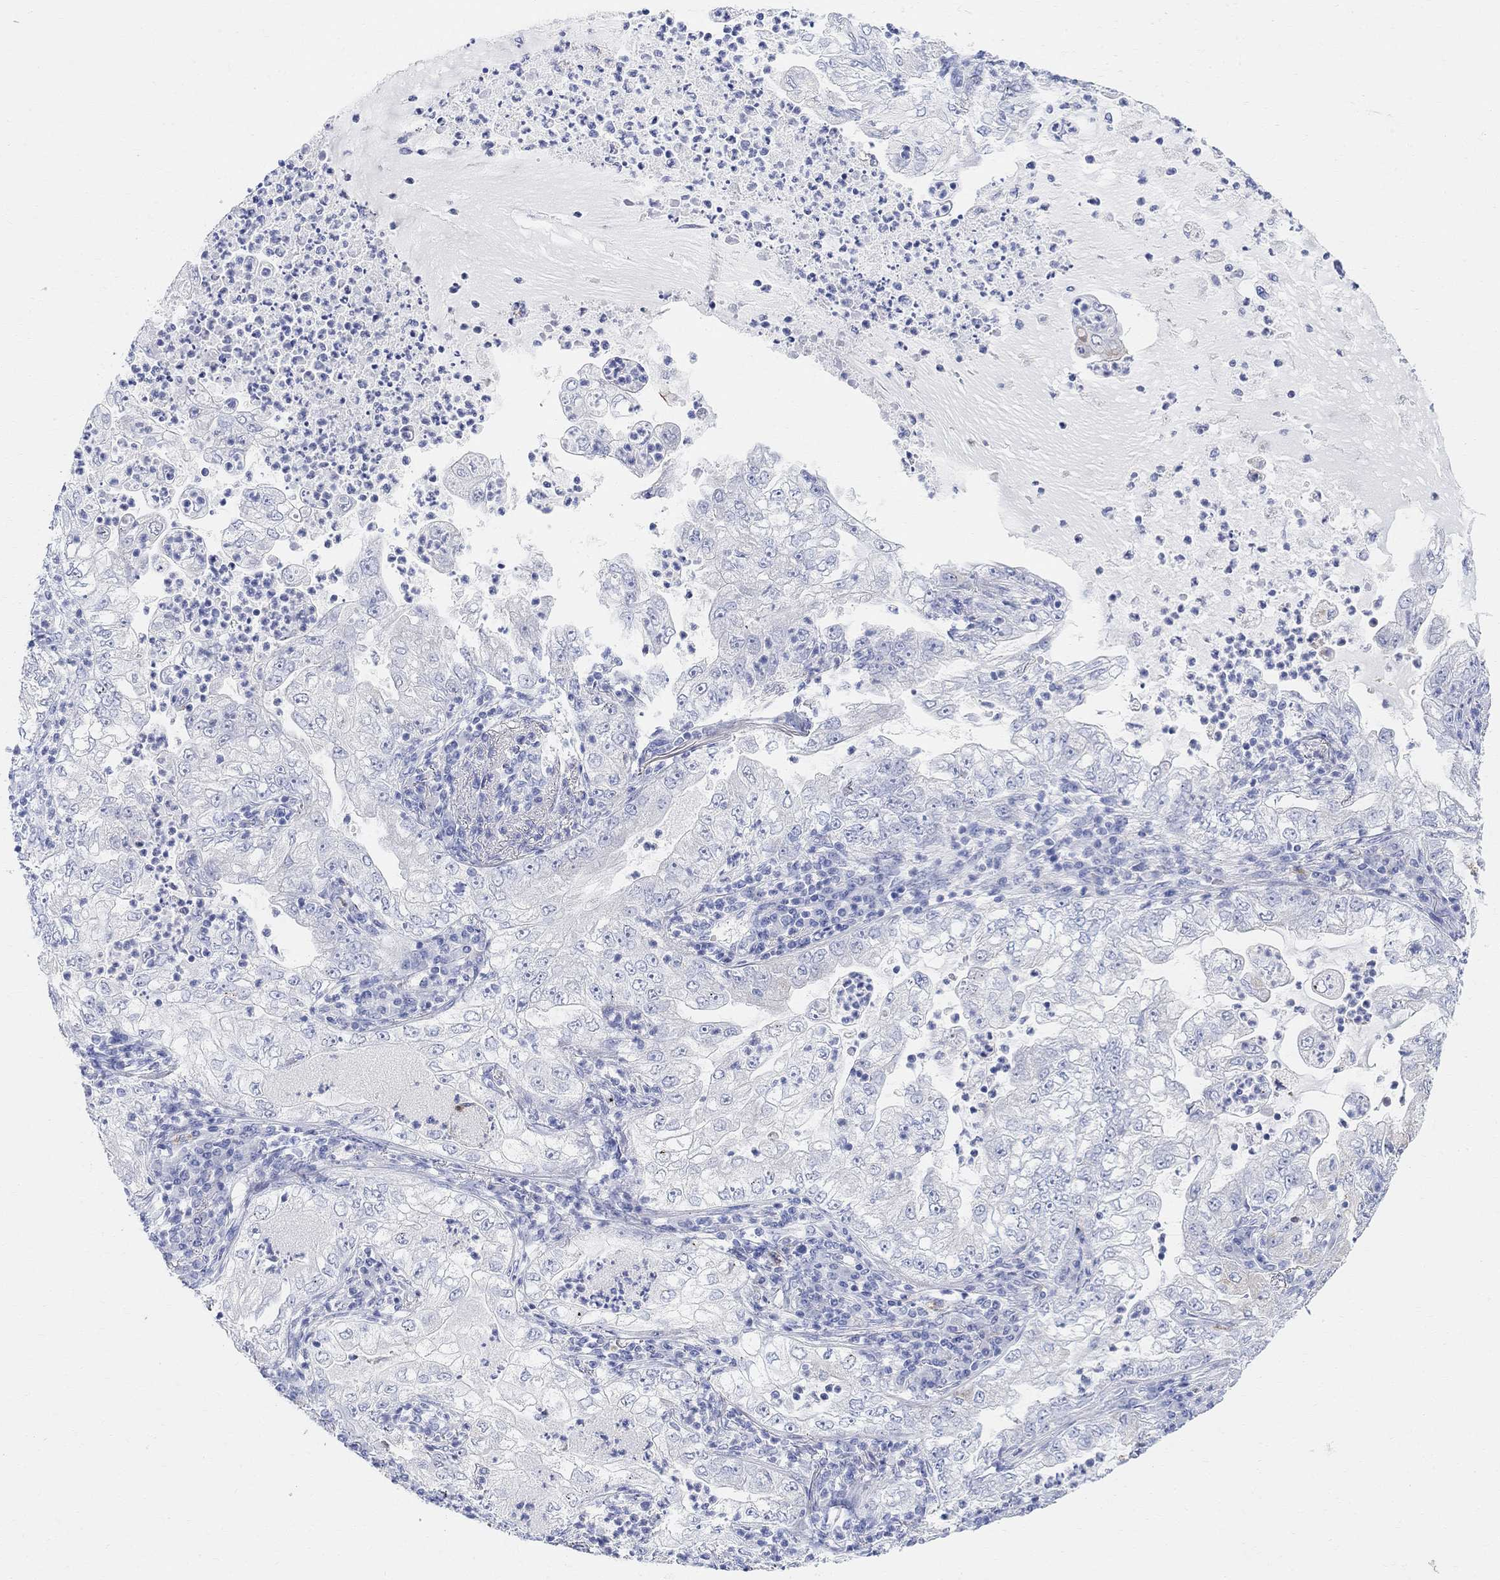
{"staining": {"intensity": "negative", "quantity": "none", "location": "none"}, "tissue": "lung cancer", "cell_type": "Tumor cells", "image_type": "cancer", "snomed": [{"axis": "morphology", "description": "Adenocarcinoma, NOS"}, {"axis": "topography", "description": "Lung"}], "caption": "An IHC image of adenocarcinoma (lung) is shown. There is no staining in tumor cells of adenocarcinoma (lung).", "gene": "RETNLB", "patient": {"sex": "female", "age": 73}}